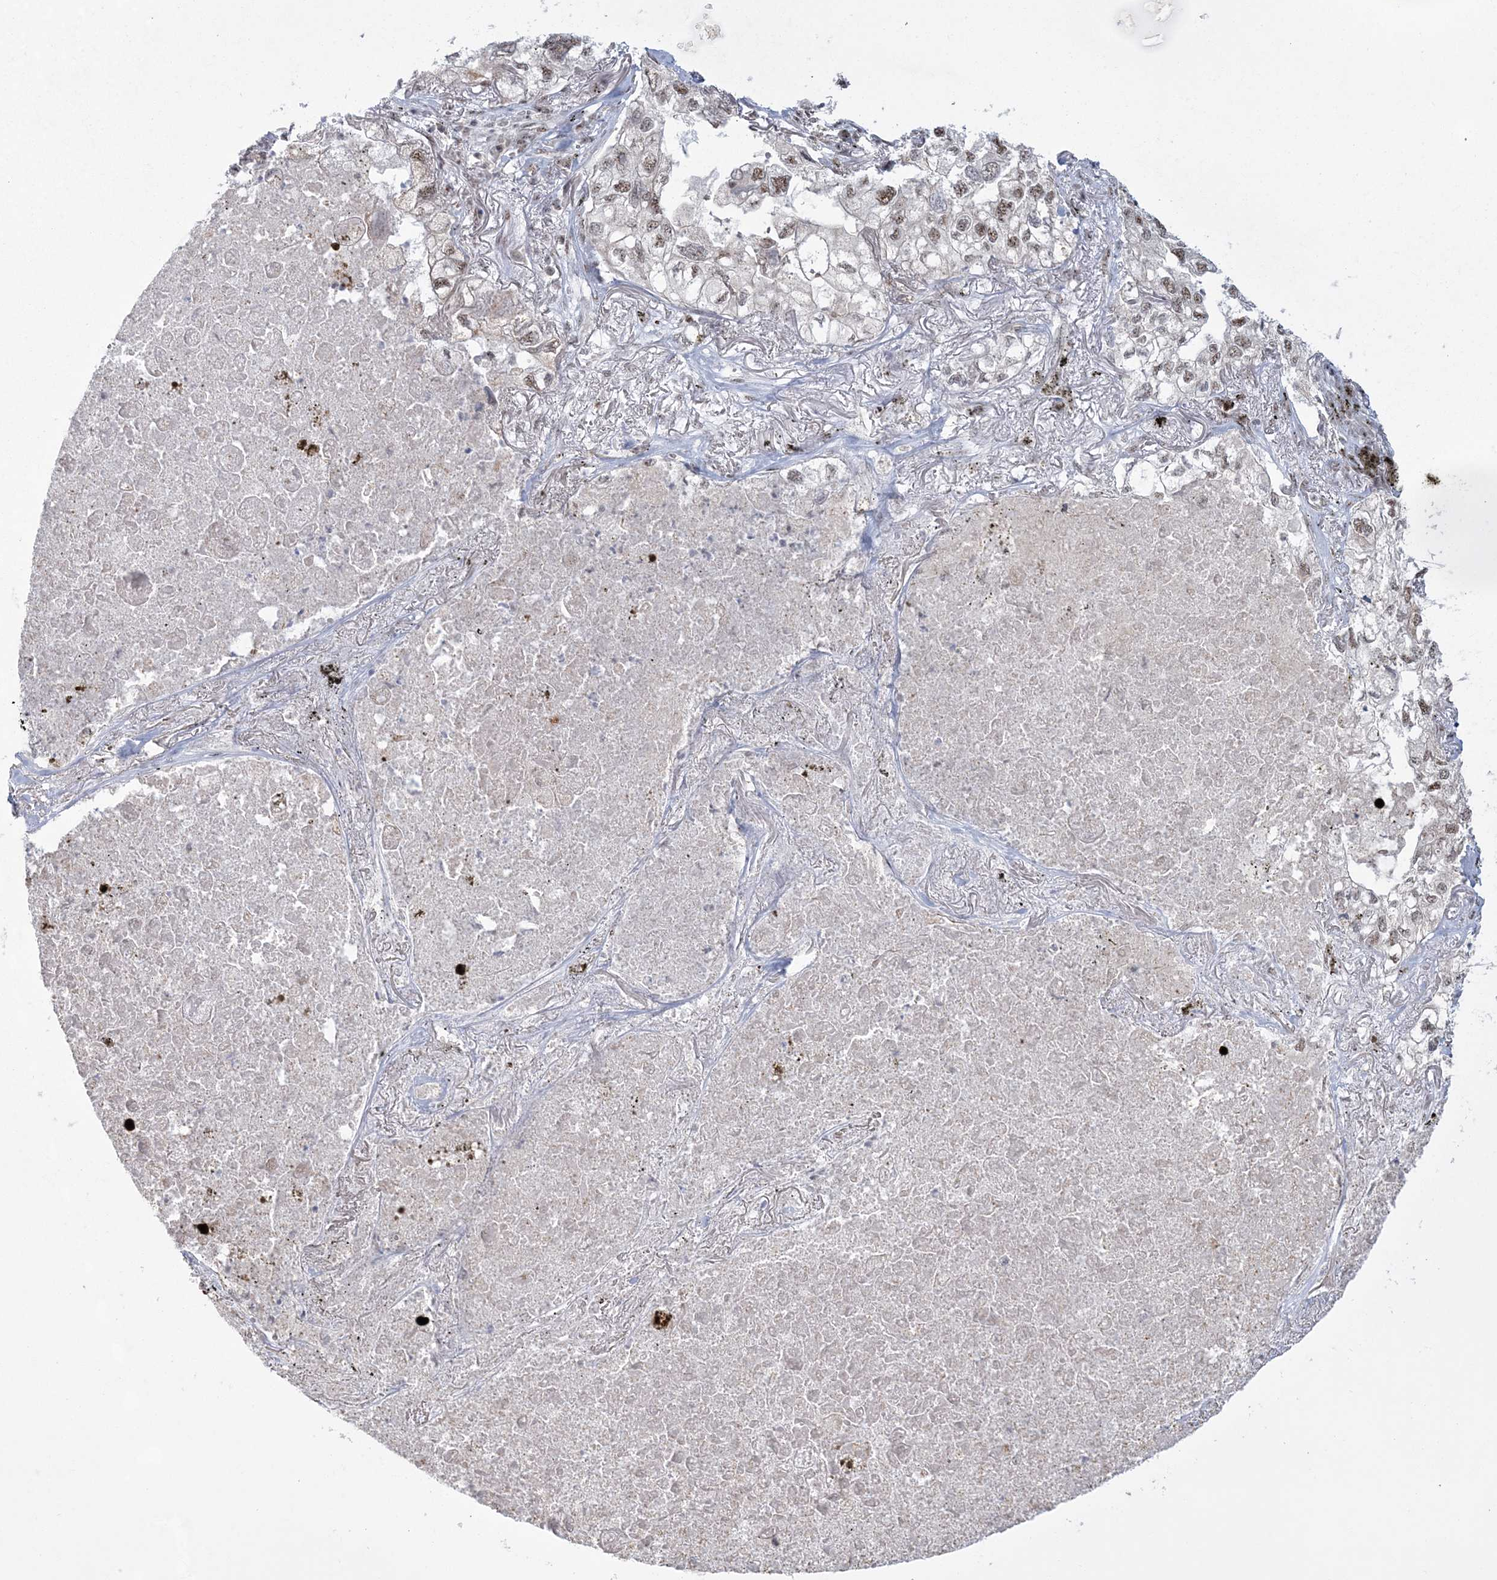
{"staining": {"intensity": "moderate", "quantity": ">75%", "location": "nuclear"}, "tissue": "lung cancer", "cell_type": "Tumor cells", "image_type": "cancer", "snomed": [{"axis": "morphology", "description": "Adenocarcinoma, NOS"}, {"axis": "topography", "description": "Lung"}], "caption": "Moderate nuclear protein expression is identified in approximately >75% of tumor cells in adenocarcinoma (lung). (DAB IHC, brown staining for protein, blue staining for nuclei).", "gene": "KDM6B", "patient": {"sex": "male", "age": 65}}